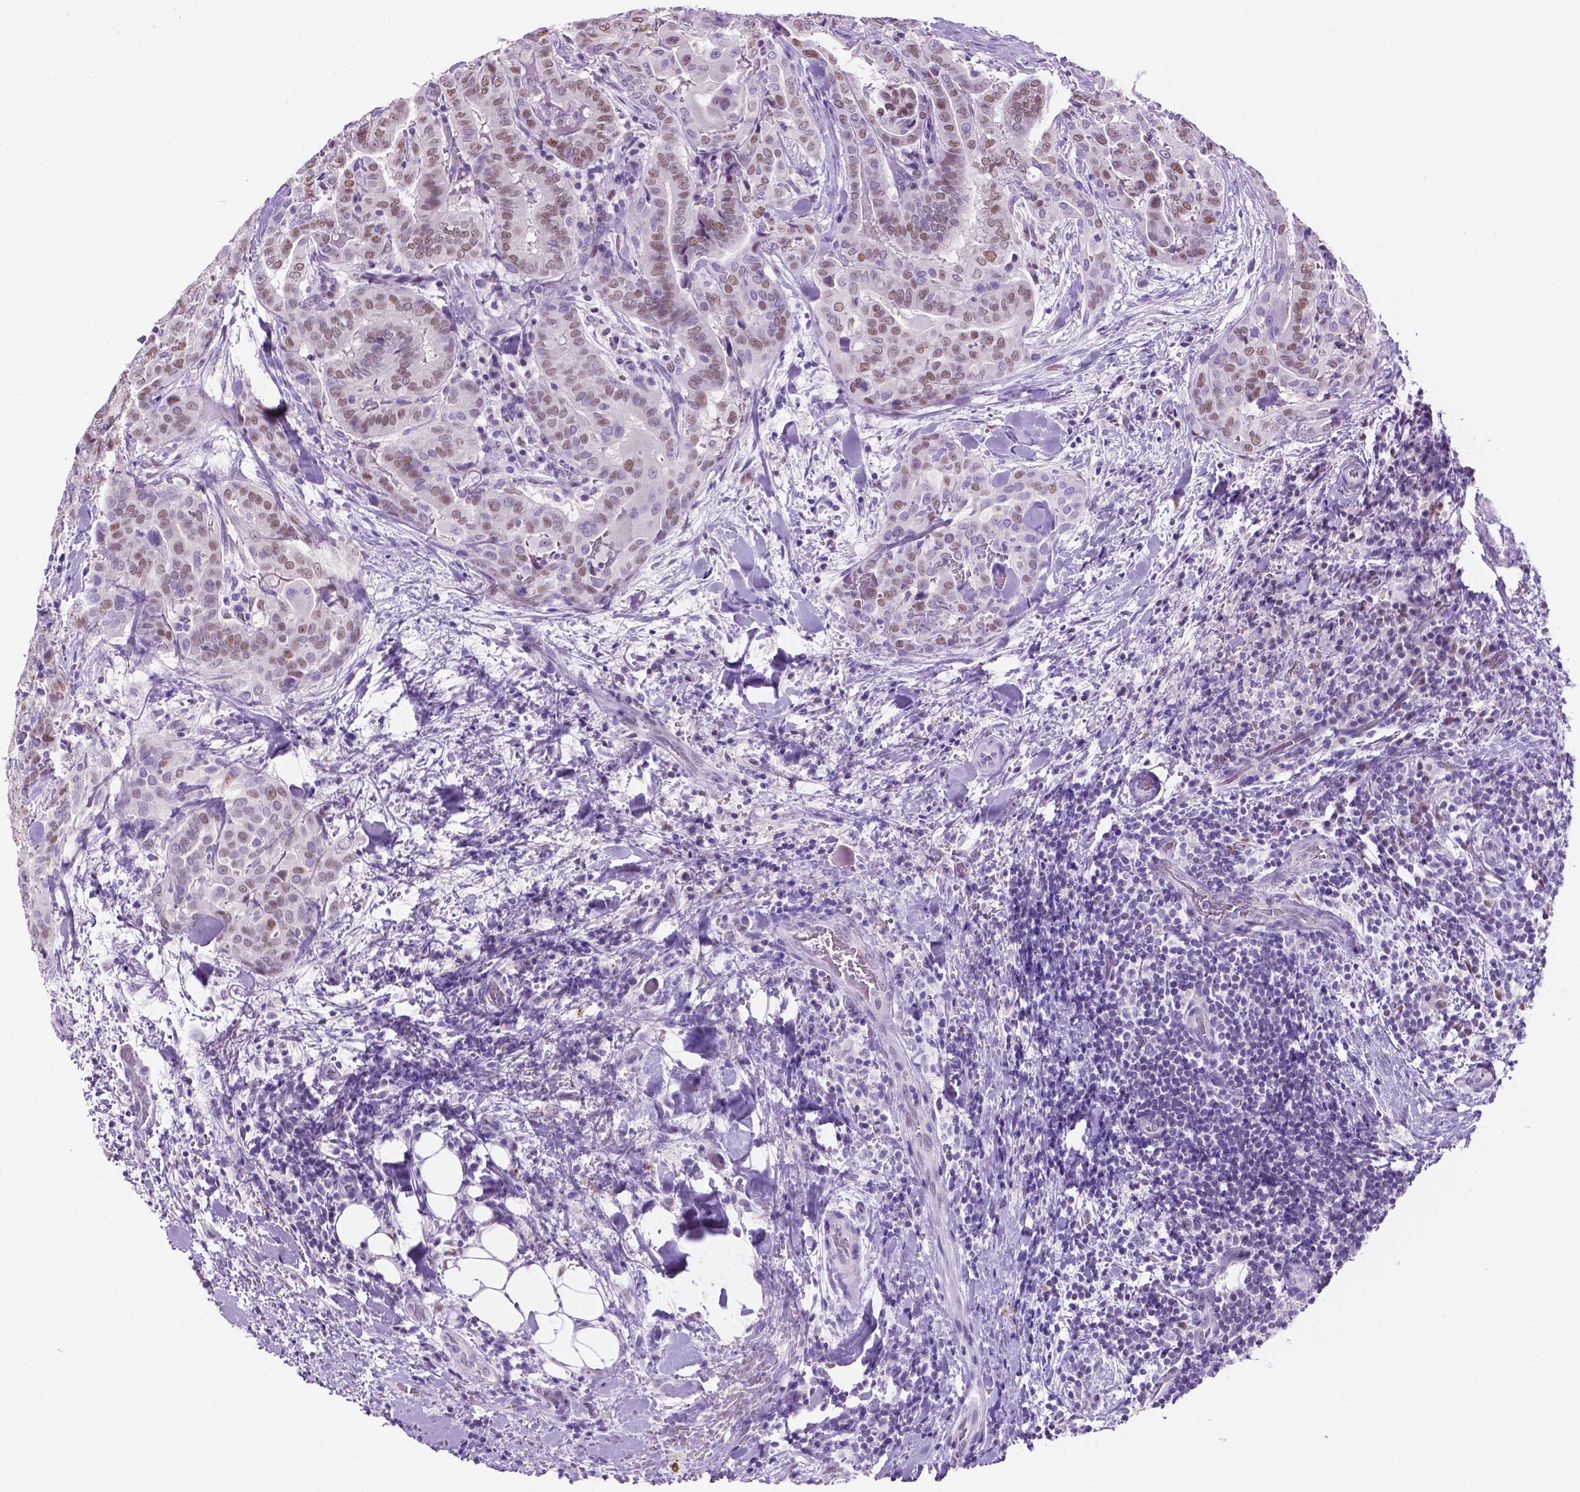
{"staining": {"intensity": "weak", "quantity": "25%-75%", "location": "nuclear"}, "tissue": "thyroid cancer", "cell_type": "Tumor cells", "image_type": "cancer", "snomed": [{"axis": "morphology", "description": "Papillary adenocarcinoma, NOS"}, {"axis": "topography", "description": "Thyroid gland"}], "caption": "A low amount of weak nuclear positivity is appreciated in approximately 25%-75% of tumor cells in thyroid cancer (papillary adenocarcinoma) tissue. Nuclei are stained in blue.", "gene": "TMEM210", "patient": {"sex": "female", "age": 61}}